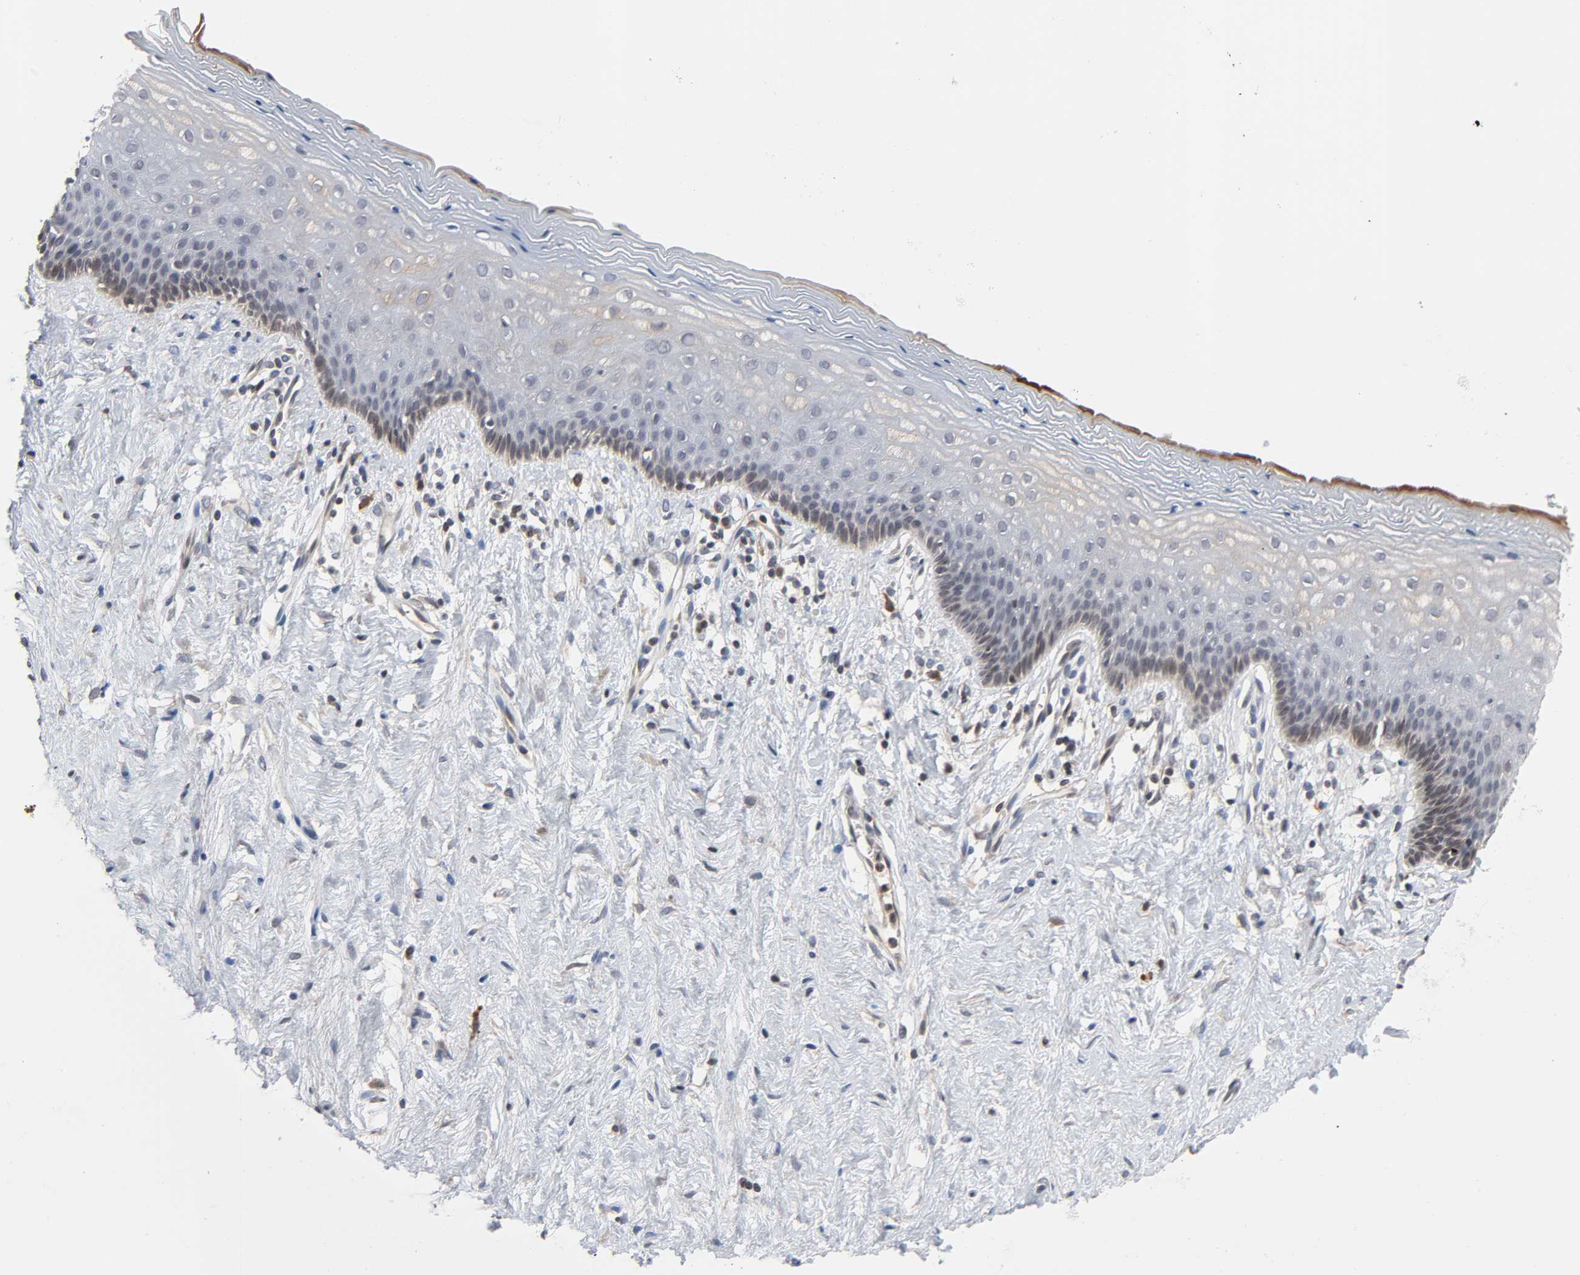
{"staining": {"intensity": "weak", "quantity": "25%-75%", "location": "cytoplasmic/membranous"}, "tissue": "vagina", "cell_type": "Squamous epithelial cells", "image_type": "normal", "snomed": [{"axis": "morphology", "description": "Normal tissue, NOS"}, {"axis": "topography", "description": "Vagina"}], "caption": "Brown immunohistochemical staining in unremarkable vagina shows weak cytoplasmic/membranous expression in about 25%-75% of squamous epithelial cells. (Stains: DAB (3,3'-diaminobenzidine) in brown, nuclei in blue, Microscopy: brightfield microscopy at high magnification).", "gene": "CCDC175", "patient": {"sex": "female", "age": 44}}